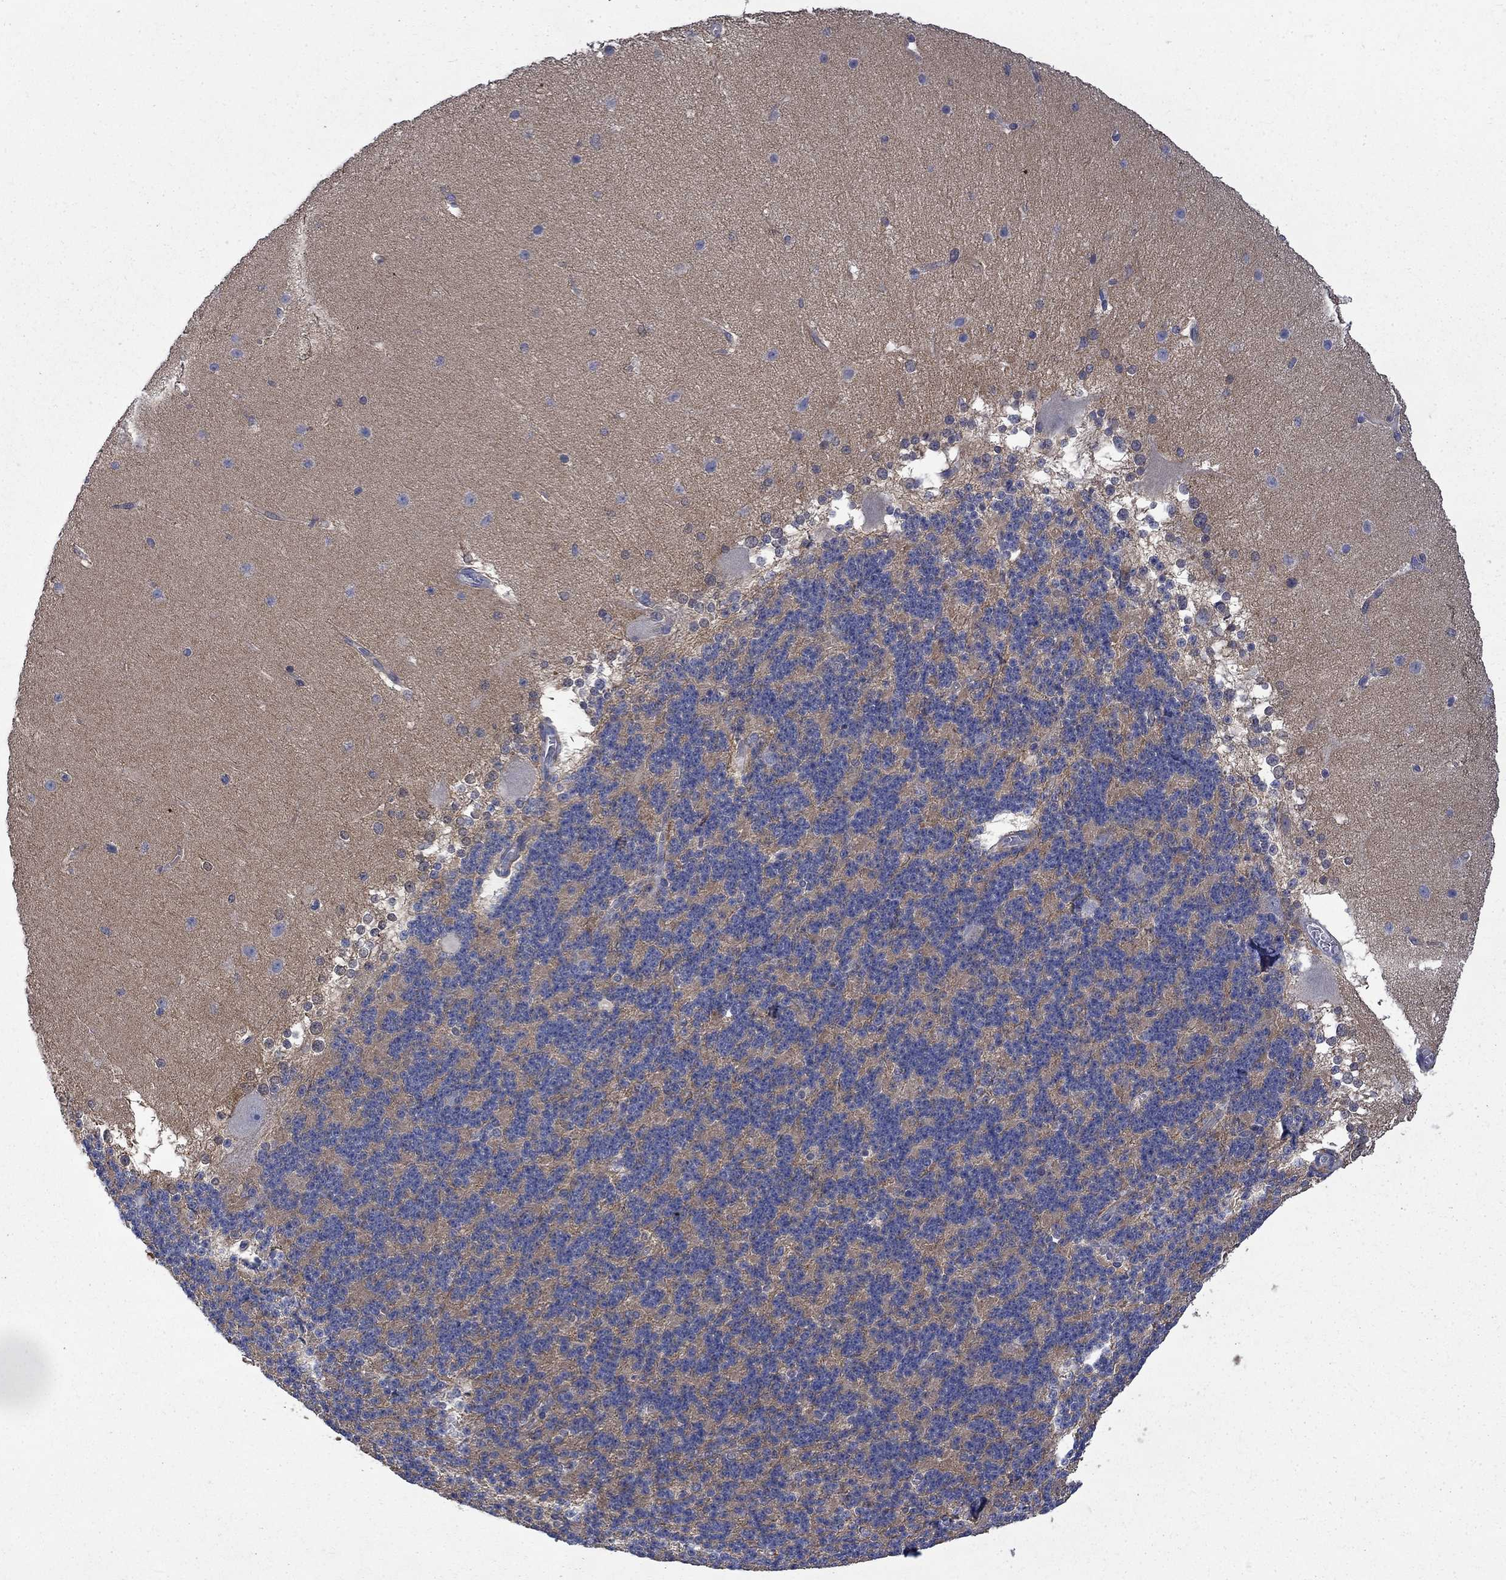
{"staining": {"intensity": "negative", "quantity": "none", "location": "none"}, "tissue": "cerebellum", "cell_type": "Cells in granular layer", "image_type": "normal", "snomed": [{"axis": "morphology", "description": "Normal tissue, NOS"}, {"axis": "topography", "description": "Cerebellum"}], "caption": "Immunohistochemical staining of benign human cerebellum shows no significant staining in cells in granular layer.", "gene": "HSPA12A", "patient": {"sex": "female", "age": 19}}